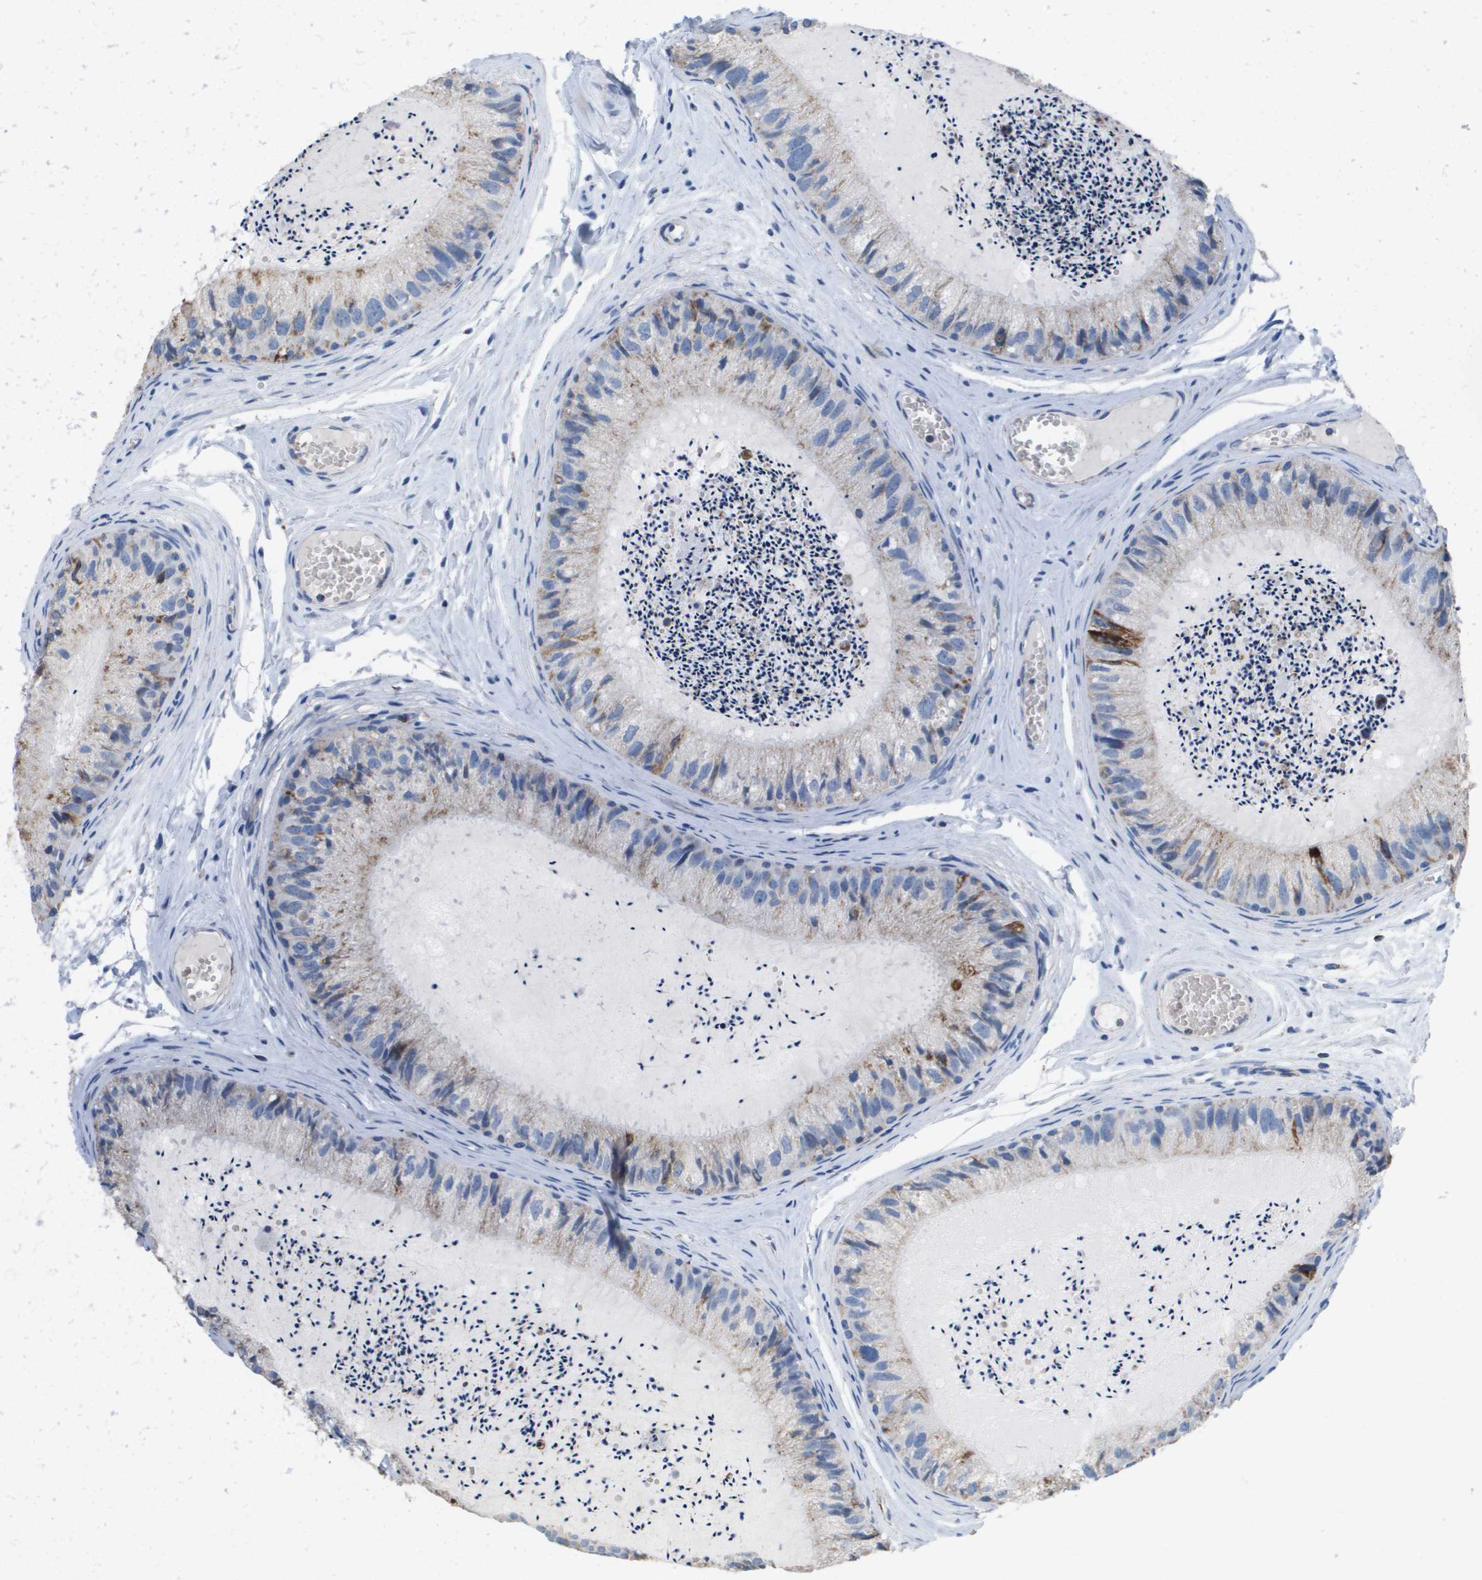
{"staining": {"intensity": "weak", "quantity": "<25%", "location": "cytoplasmic/membranous"}, "tissue": "epididymis", "cell_type": "Glandular cells", "image_type": "normal", "snomed": [{"axis": "morphology", "description": "Normal tissue, NOS"}, {"axis": "topography", "description": "Epididymis"}], "caption": "Glandular cells show no significant staining in unremarkable epididymis. The staining was performed using DAB (3,3'-diaminobenzidine) to visualize the protein expression in brown, while the nuclei were stained in blue with hematoxylin (Magnification: 20x).", "gene": "ATP5F1B", "patient": {"sex": "male", "age": 31}}